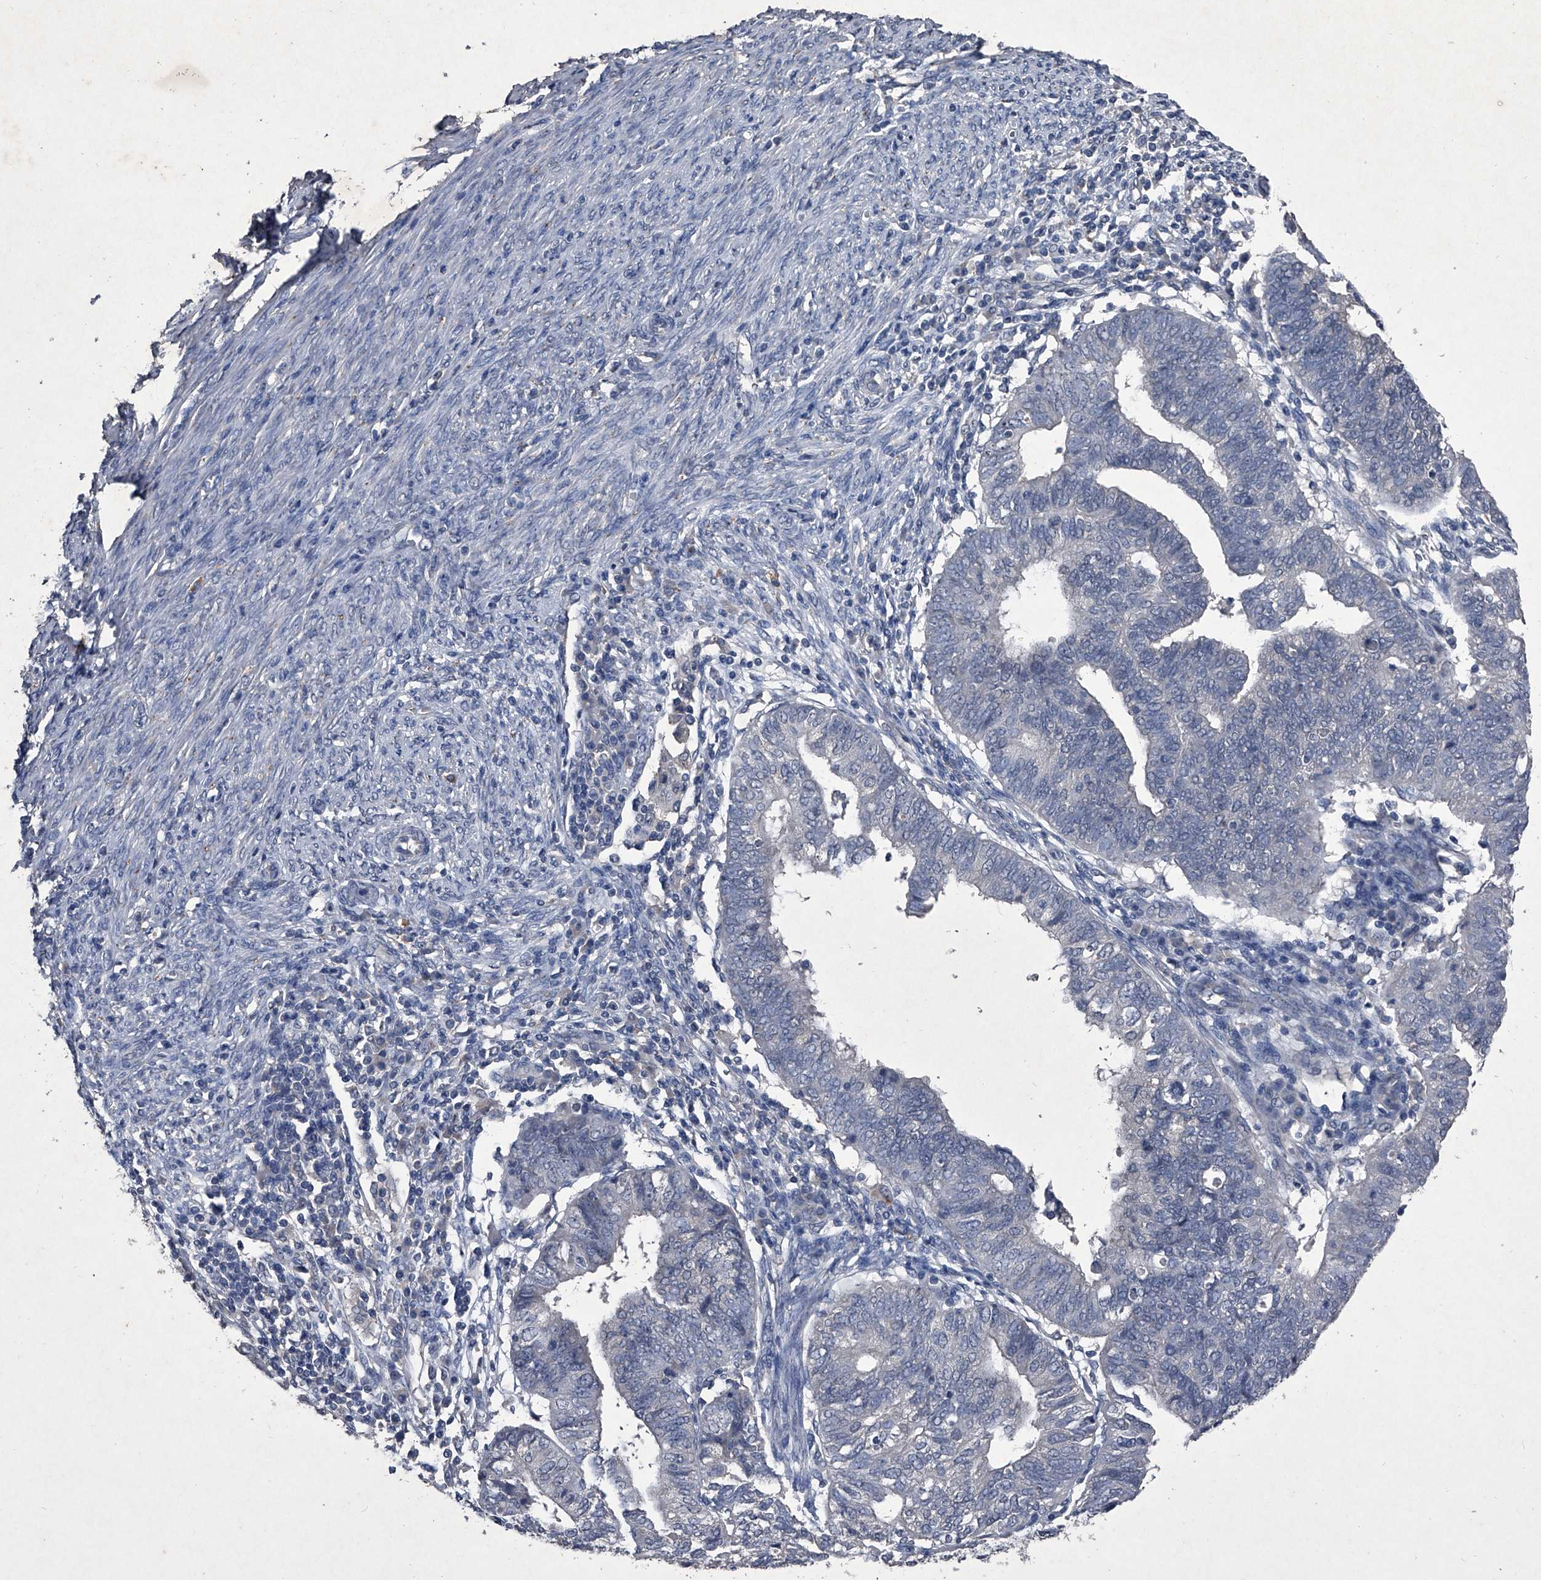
{"staining": {"intensity": "negative", "quantity": "none", "location": "none"}, "tissue": "endometrial cancer", "cell_type": "Tumor cells", "image_type": "cancer", "snomed": [{"axis": "morphology", "description": "Adenocarcinoma, NOS"}, {"axis": "topography", "description": "Uterus"}], "caption": "An image of human endometrial cancer (adenocarcinoma) is negative for staining in tumor cells. Brightfield microscopy of immunohistochemistry (IHC) stained with DAB (brown) and hematoxylin (blue), captured at high magnification.", "gene": "MAPKAP1", "patient": {"sex": "female", "age": 77}}